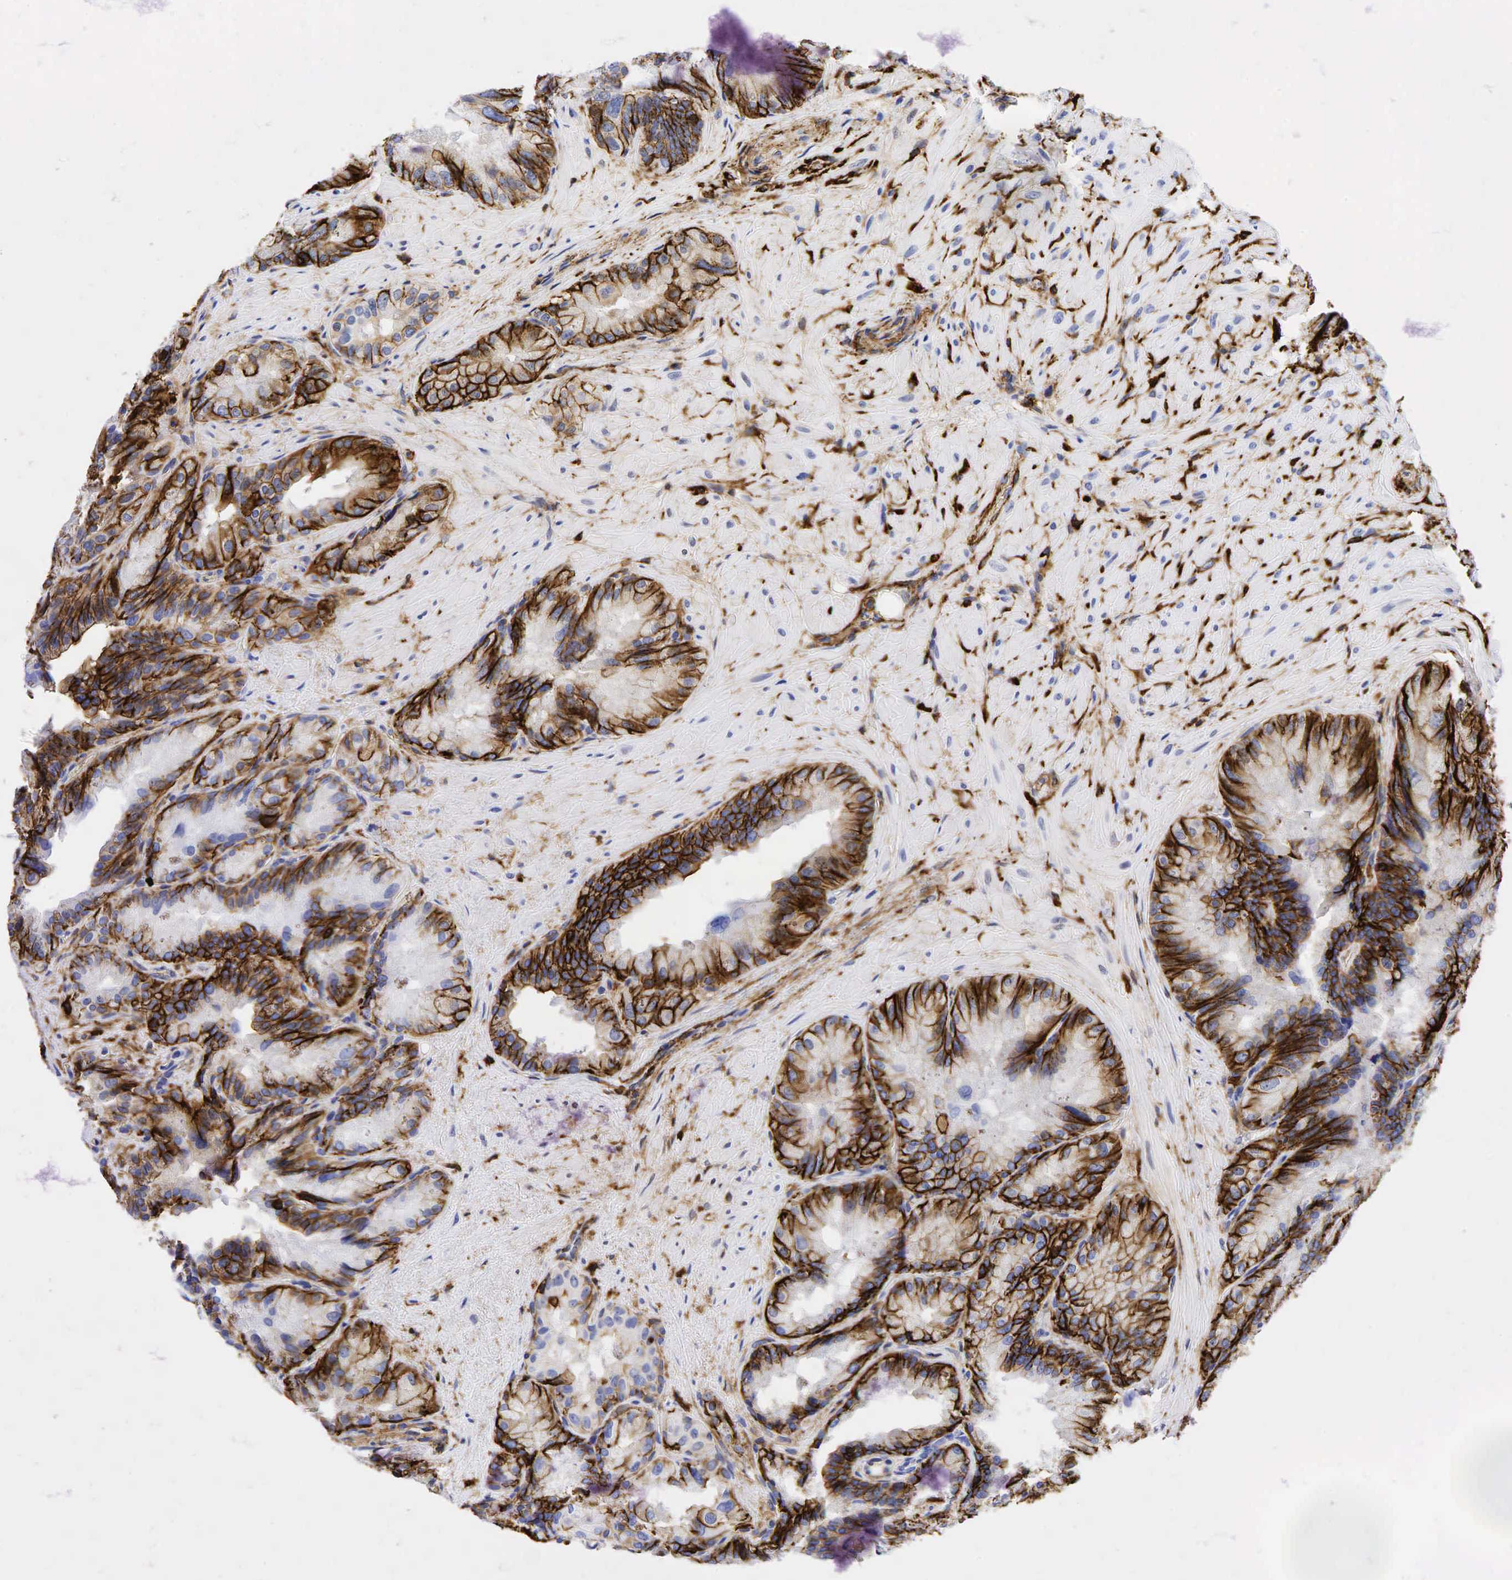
{"staining": {"intensity": "moderate", "quantity": ">75%", "location": "cytoplasmic/membranous"}, "tissue": "seminal vesicle", "cell_type": "Glandular cells", "image_type": "normal", "snomed": [{"axis": "morphology", "description": "Normal tissue, NOS"}, {"axis": "topography", "description": "Seminal veicle"}], "caption": "IHC (DAB) staining of normal human seminal vesicle demonstrates moderate cytoplasmic/membranous protein staining in about >75% of glandular cells. (Brightfield microscopy of DAB IHC at high magnification).", "gene": "CD44", "patient": {"sex": "male", "age": 69}}